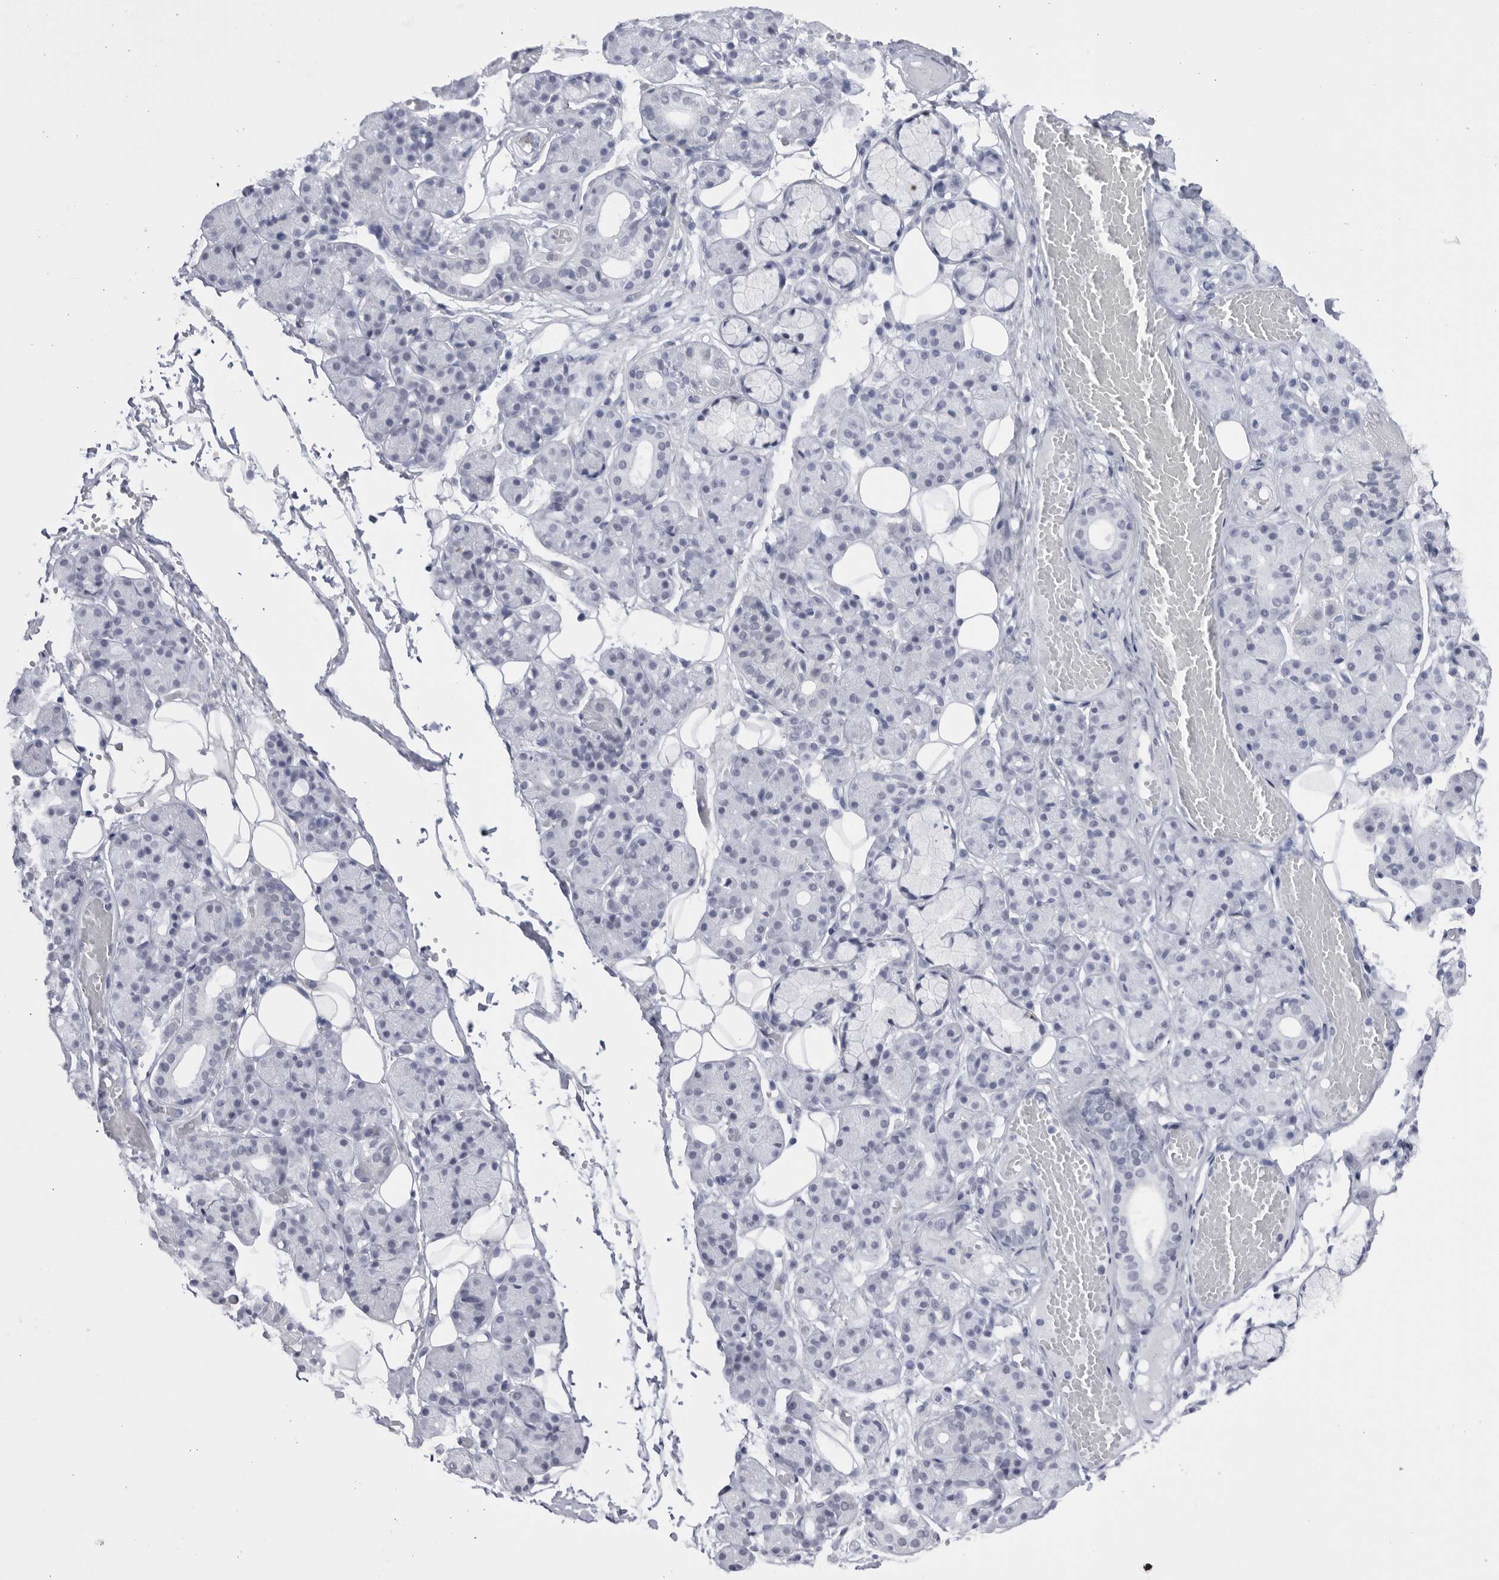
{"staining": {"intensity": "negative", "quantity": "none", "location": "none"}, "tissue": "salivary gland", "cell_type": "Glandular cells", "image_type": "normal", "snomed": [{"axis": "morphology", "description": "Normal tissue, NOS"}, {"axis": "topography", "description": "Salivary gland"}], "caption": "Protein analysis of benign salivary gland reveals no significant positivity in glandular cells. Brightfield microscopy of immunohistochemistry stained with DAB (brown) and hematoxylin (blue), captured at high magnification.", "gene": "CCDC181", "patient": {"sex": "male", "age": 63}}